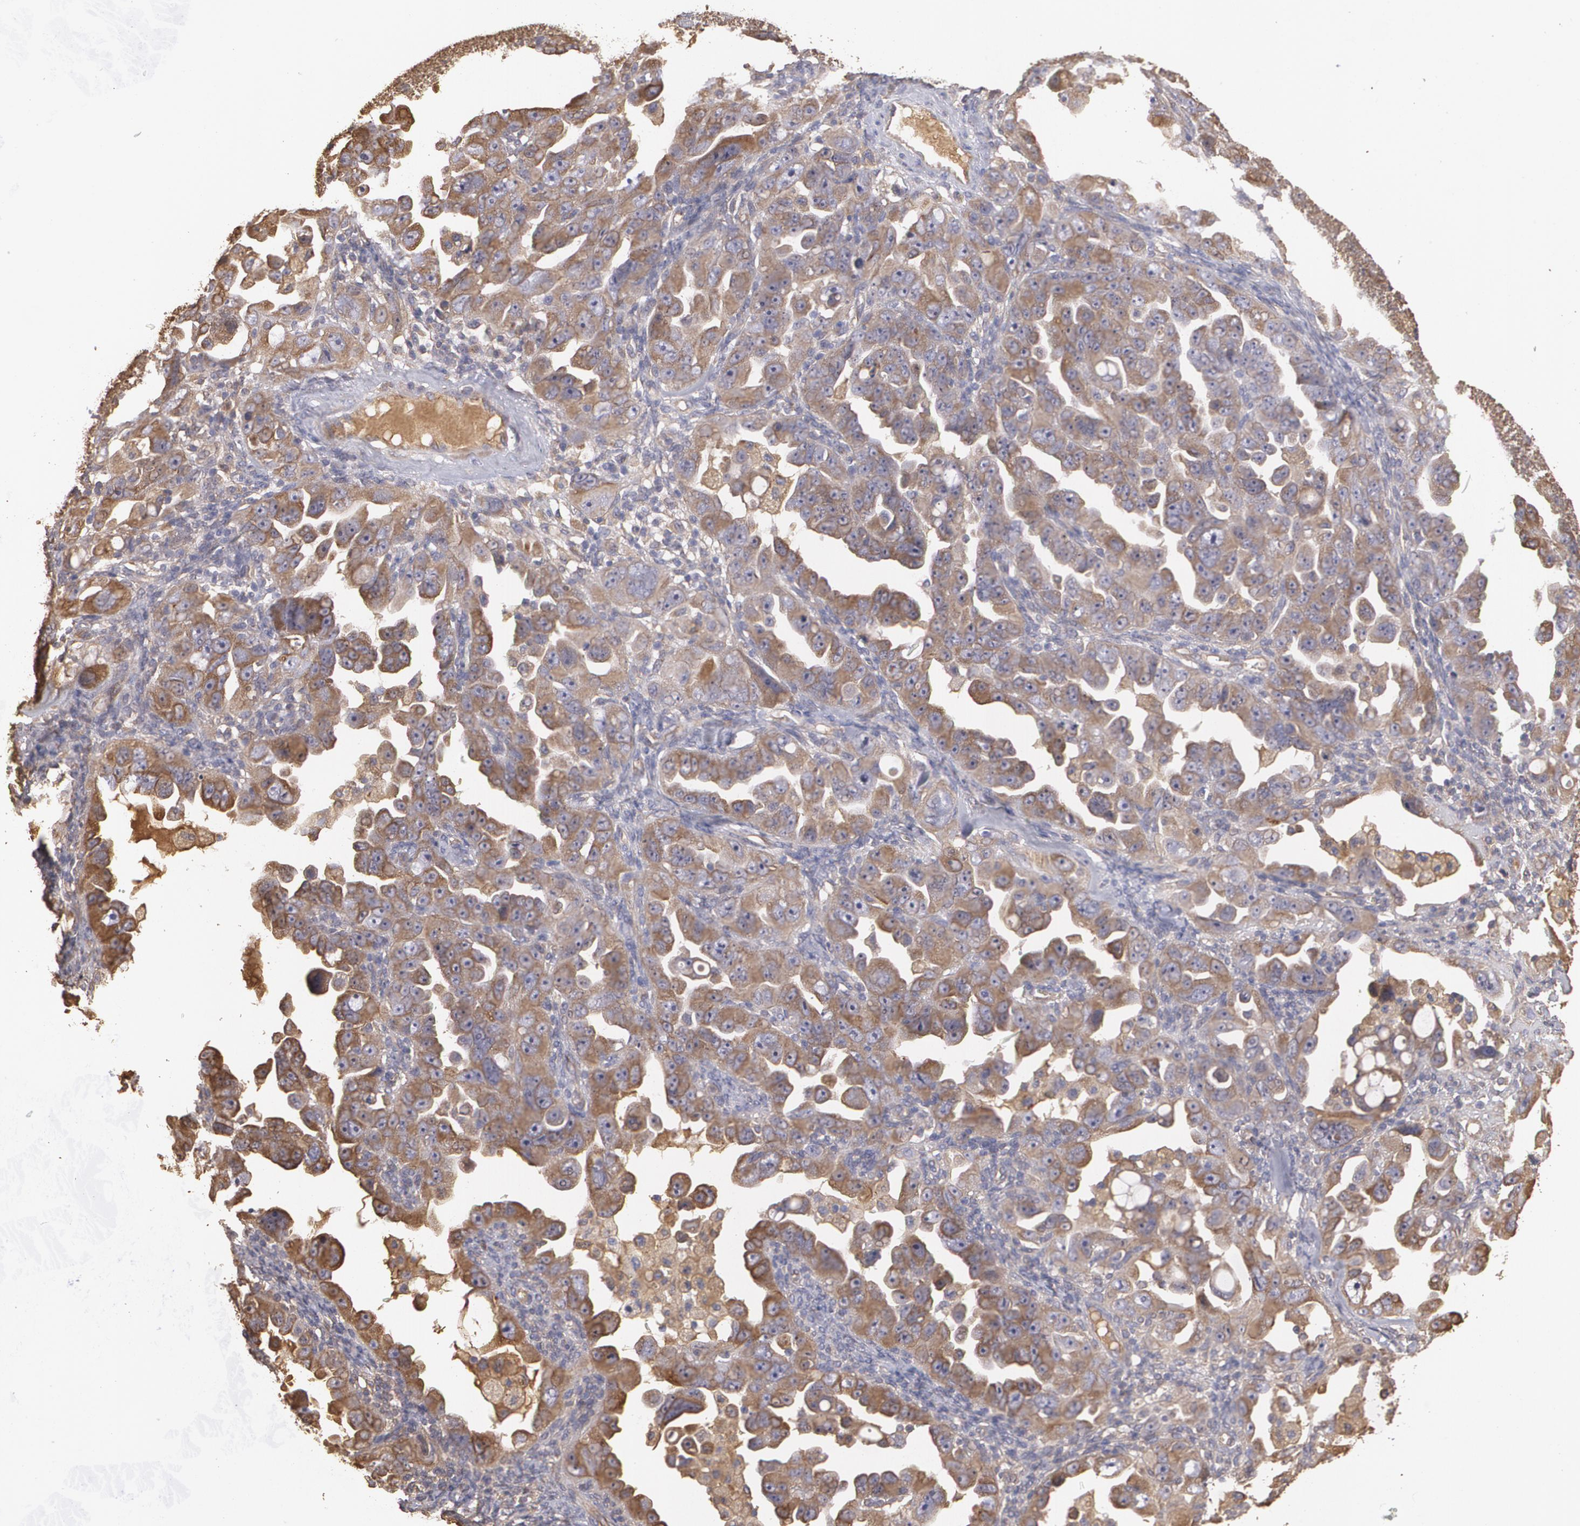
{"staining": {"intensity": "moderate", "quantity": ">75%", "location": "cytoplasmic/membranous"}, "tissue": "ovarian cancer", "cell_type": "Tumor cells", "image_type": "cancer", "snomed": [{"axis": "morphology", "description": "Cystadenocarcinoma, serous, NOS"}, {"axis": "topography", "description": "Ovary"}], "caption": "This micrograph shows immunohistochemistry (IHC) staining of serous cystadenocarcinoma (ovarian), with medium moderate cytoplasmic/membranous expression in approximately >75% of tumor cells.", "gene": "PON1", "patient": {"sex": "female", "age": 66}}